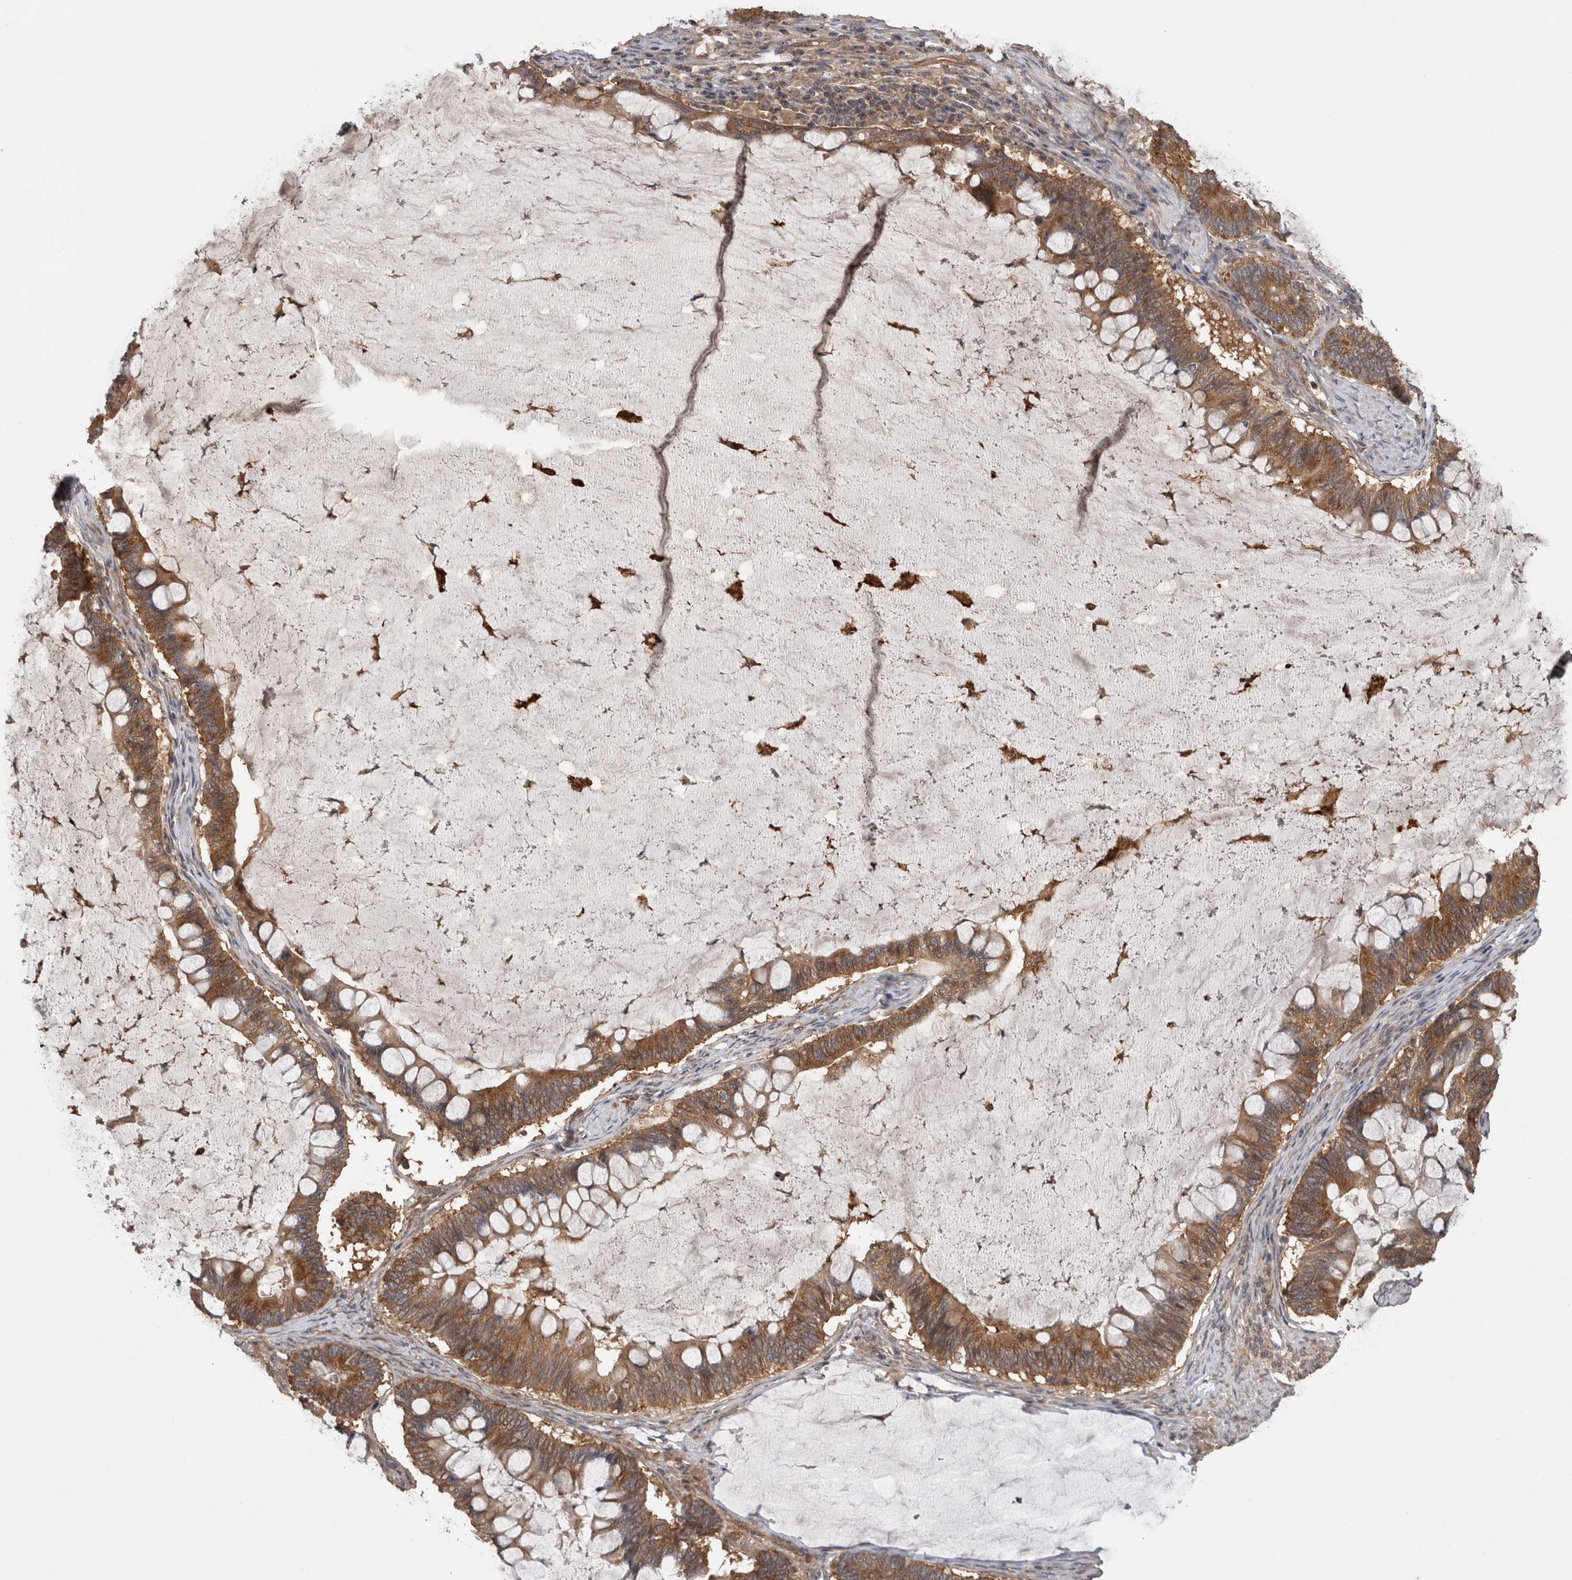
{"staining": {"intensity": "moderate", "quantity": ">75%", "location": "cytoplasmic/membranous"}, "tissue": "ovarian cancer", "cell_type": "Tumor cells", "image_type": "cancer", "snomed": [{"axis": "morphology", "description": "Cystadenocarcinoma, mucinous, NOS"}, {"axis": "topography", "description": "Ovary"}], "caption": "Approximately >75% of tumor cells in human ovarian cancer (mucinous cystadenocarcinoma) display moderate cytoplasmic/membranous protein expression as visualized by brown immunohistochemical staining.", "gene": "ATXN2", "patient": {"sex": "female", "age": 61}}